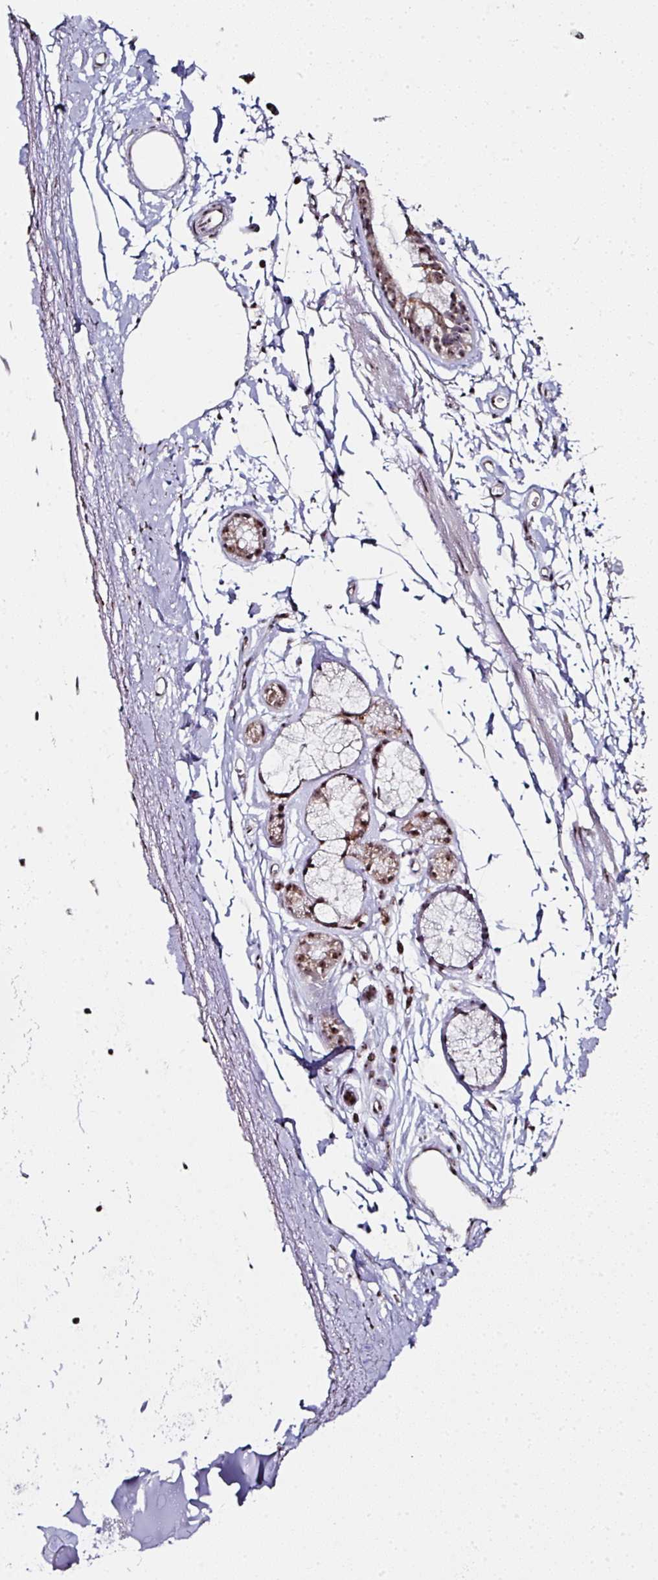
{"staining": {"intensity": "moderate", "quantity": "25%-75%", "location": "cytoplasmic/membranous,nuclear"}, "tissue": "bronchus", "cell_type": "Respiratory epithelial cells", "image_type": "normal", "snomed": [{"axis": "morphology", "description": "Normal tissue, NOS"}, {"axis": "topography", "description": "Cartilage tissue"}, {"axis": "topography", "description": "Bronchus"}, {"axis": "topography", "description": "Peripheral nerve tissue"}], "caption": "The micrograph shows immunohistochemical staining of normal bronchus. There is moderate cytoplasmic/membranous,nuclear positivity is present in about 25%-75% of respiratory epithelial cells. (DAB = brown stain, brightfield microscopy at high magnification).", "gene": "NACC2", "patient": {"sex": "female", "age": 59}}